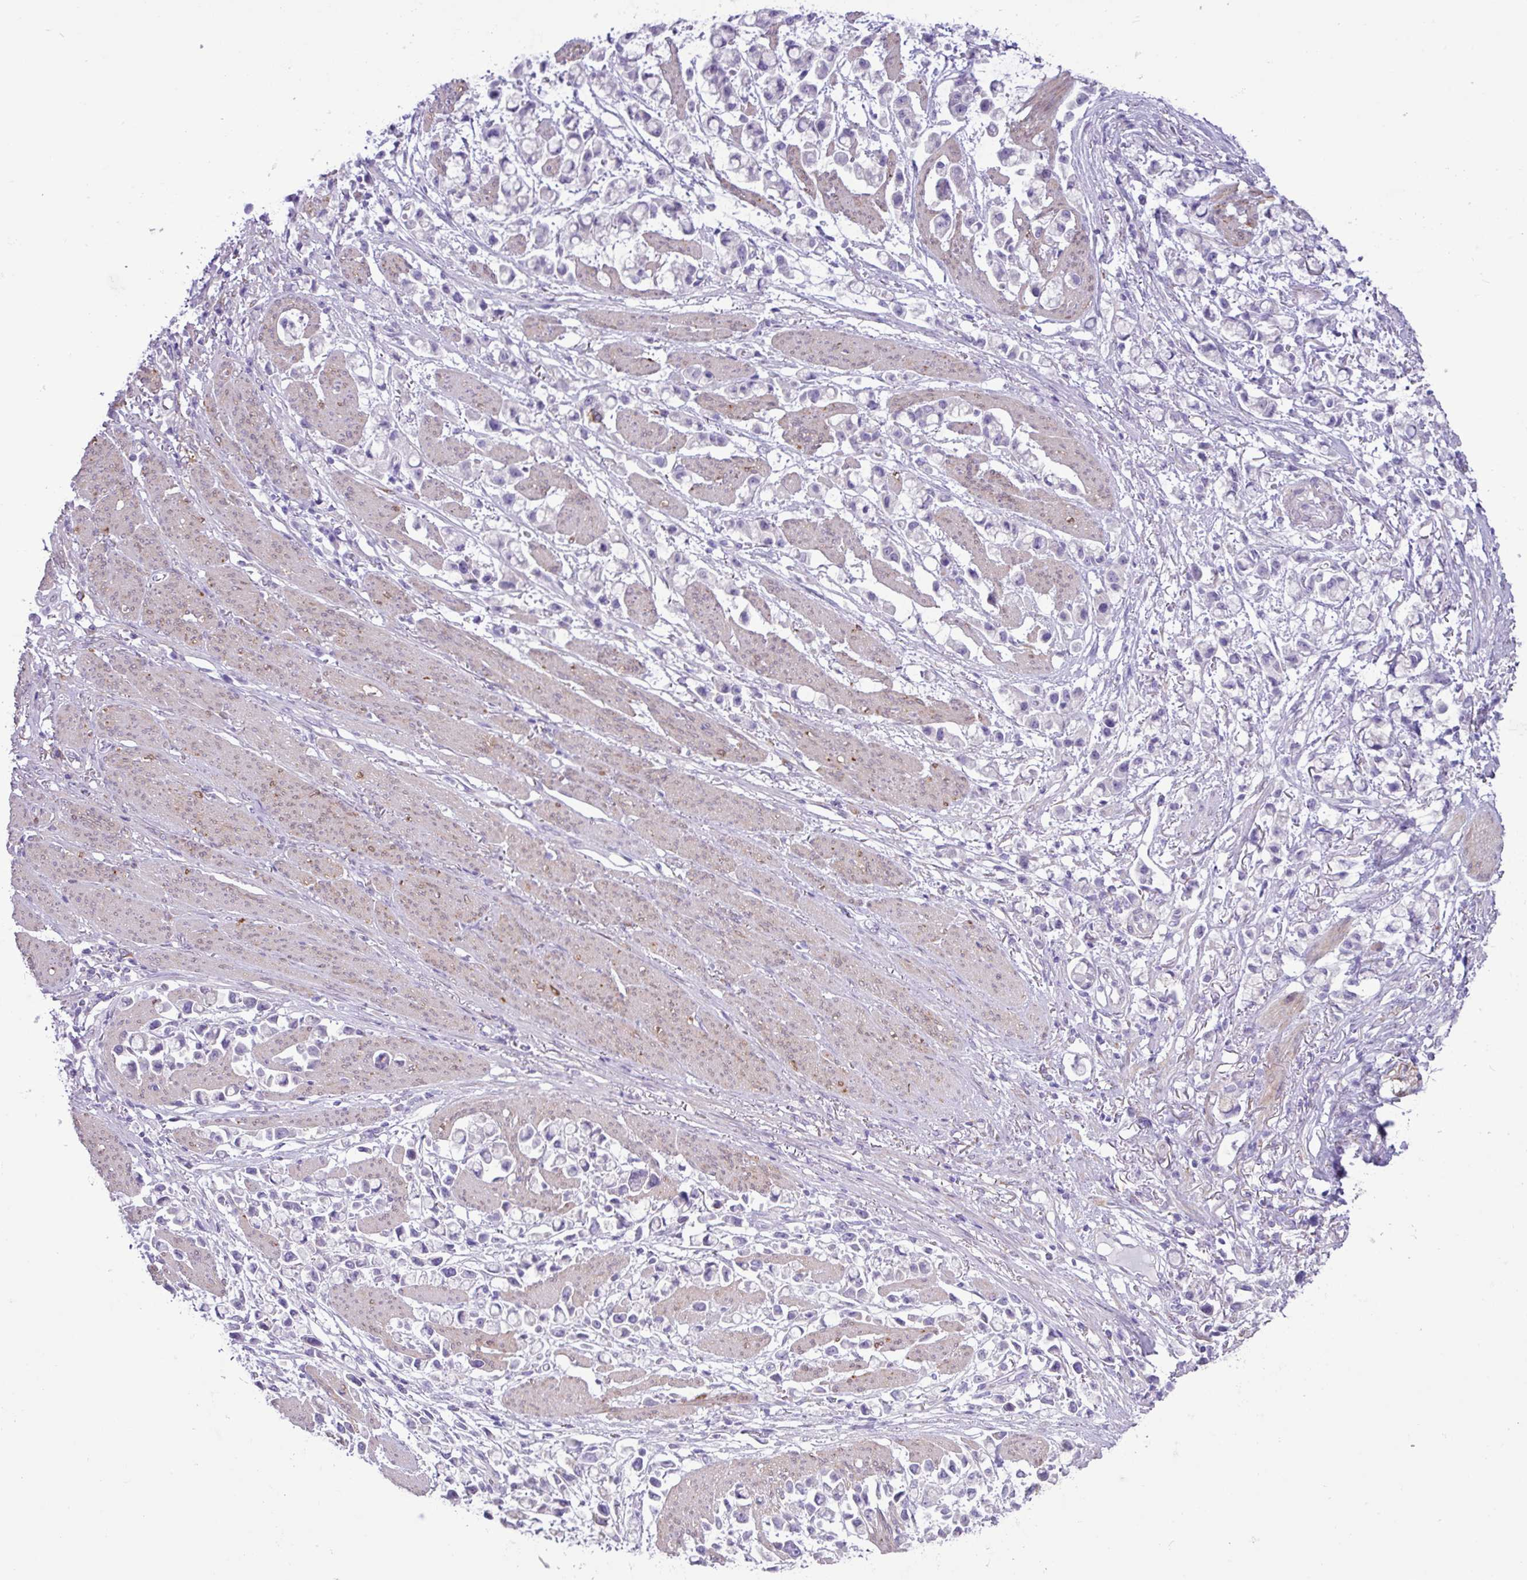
{"staining": {"intensity": "negative", "quantity": "none", "location": "none"}, "tissue": "stomach cancer", "cell_type": "Tumor cells", "image_type": "cancer", "snomed": [{"axis": "morphology", "description": "Adenocarcinoma, NOS"}, {"axis": "topography", "description": "Stomach"}], "caption": "This micrograph is of stomach adenocarcinoma stained with IHC to label a protein in brown with the nuclei are counter-stained blue. There is no positivity in tumor cells.", "gene": "SLC38A1", "patient": {"sex": "female", "age": 81}}